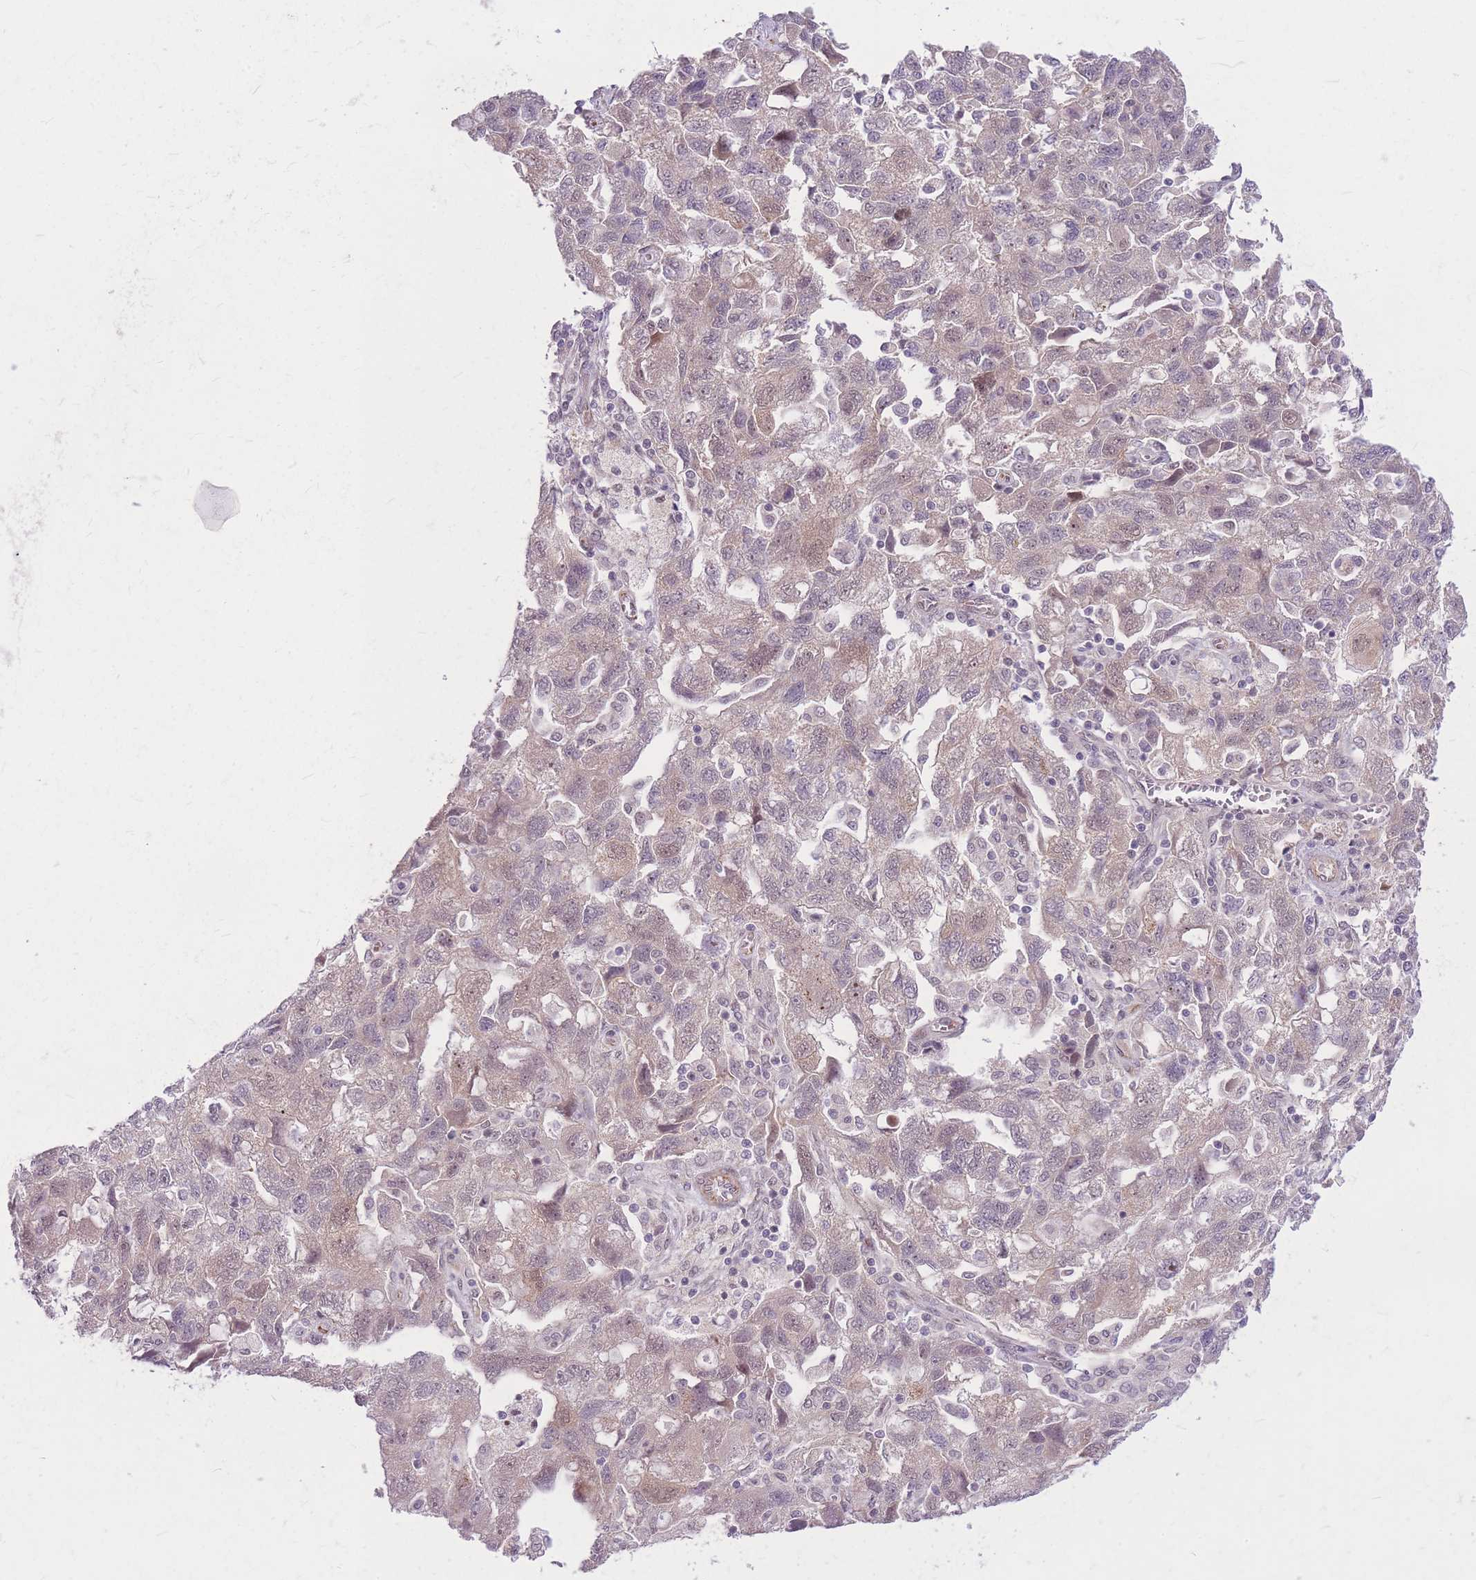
{"staining": {"intensity": "weak", "quantity": "25%-75%", "location": "cytoplasmic/membranous,nuclear"}, "tissue": "ovarian cancer", "cell_type": "Tumor cells", "image_type": "cancer", "snomed": [{"axis": "morphology", "description": "Carcinoma, NOS"}, {"axis": "morphology", "description": "Cystadenocarcinoma, serous, NOS"}, {"axis": "topography", "description": "Ovary"}], "caption": "Ovarian cancer tissue exhibits weak cytoplasmic/membranous and nuclear positivity in about 25%-75% of tumor cells The protein of interest is shown in brown color, while the nuclei are stained blue.", "gene": "ERCC2", "patient": {"sex": "female", "age": 69}}